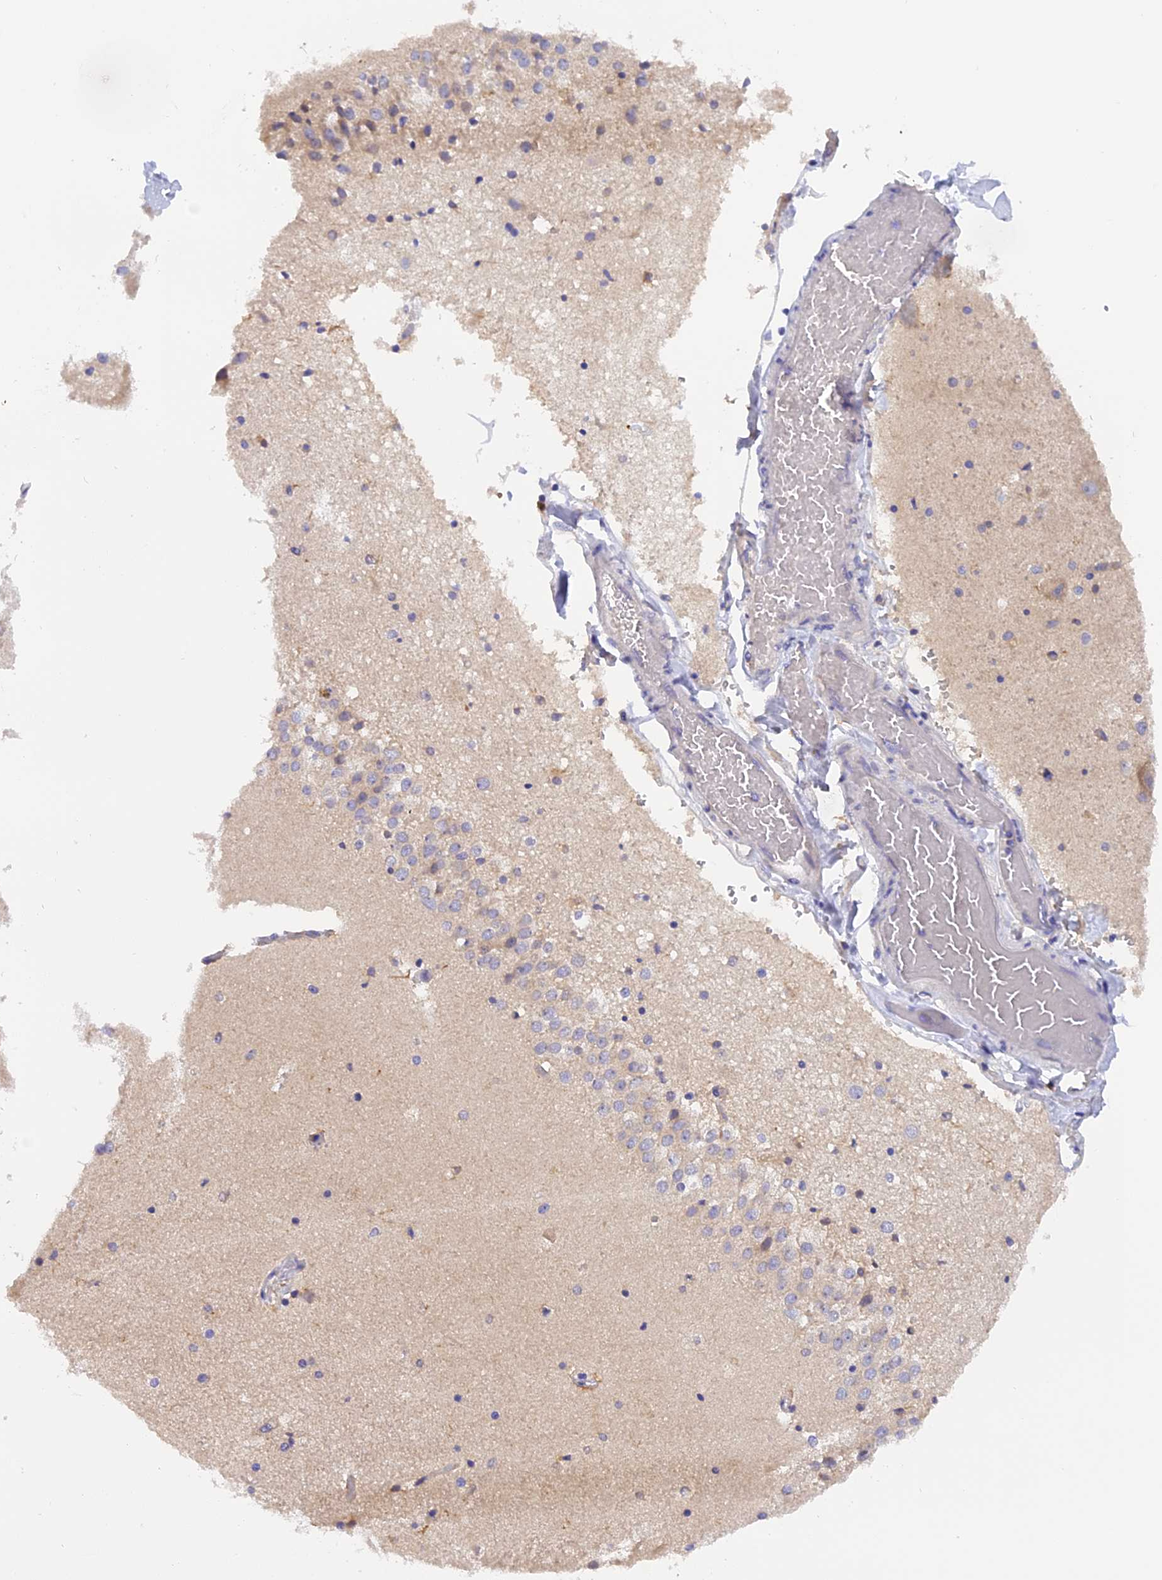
{"staining": {"intensity": "negative", "quantity": "none", "location": "none"}, "tissue": "hippocampus", "cell_type": "Glial cells", "image_type": "normal", "snomed": [{"axis": "morphology", "description": "Normal tissue, NOS"}, {"axis": "topography", "description": "Hippocampus"}], "caption": "Immunohistochemical staining of unremarkable hippocampus exhibits no significant staining in glial cells. Brightfield microscopy of IHC stained with DAB (3,3'-diaminobenzidine) (brown) and hematoxylin (blue), captured at high magnification.", "gene": "TRIM3", "patient": {"sex": "female", "age": 52}}